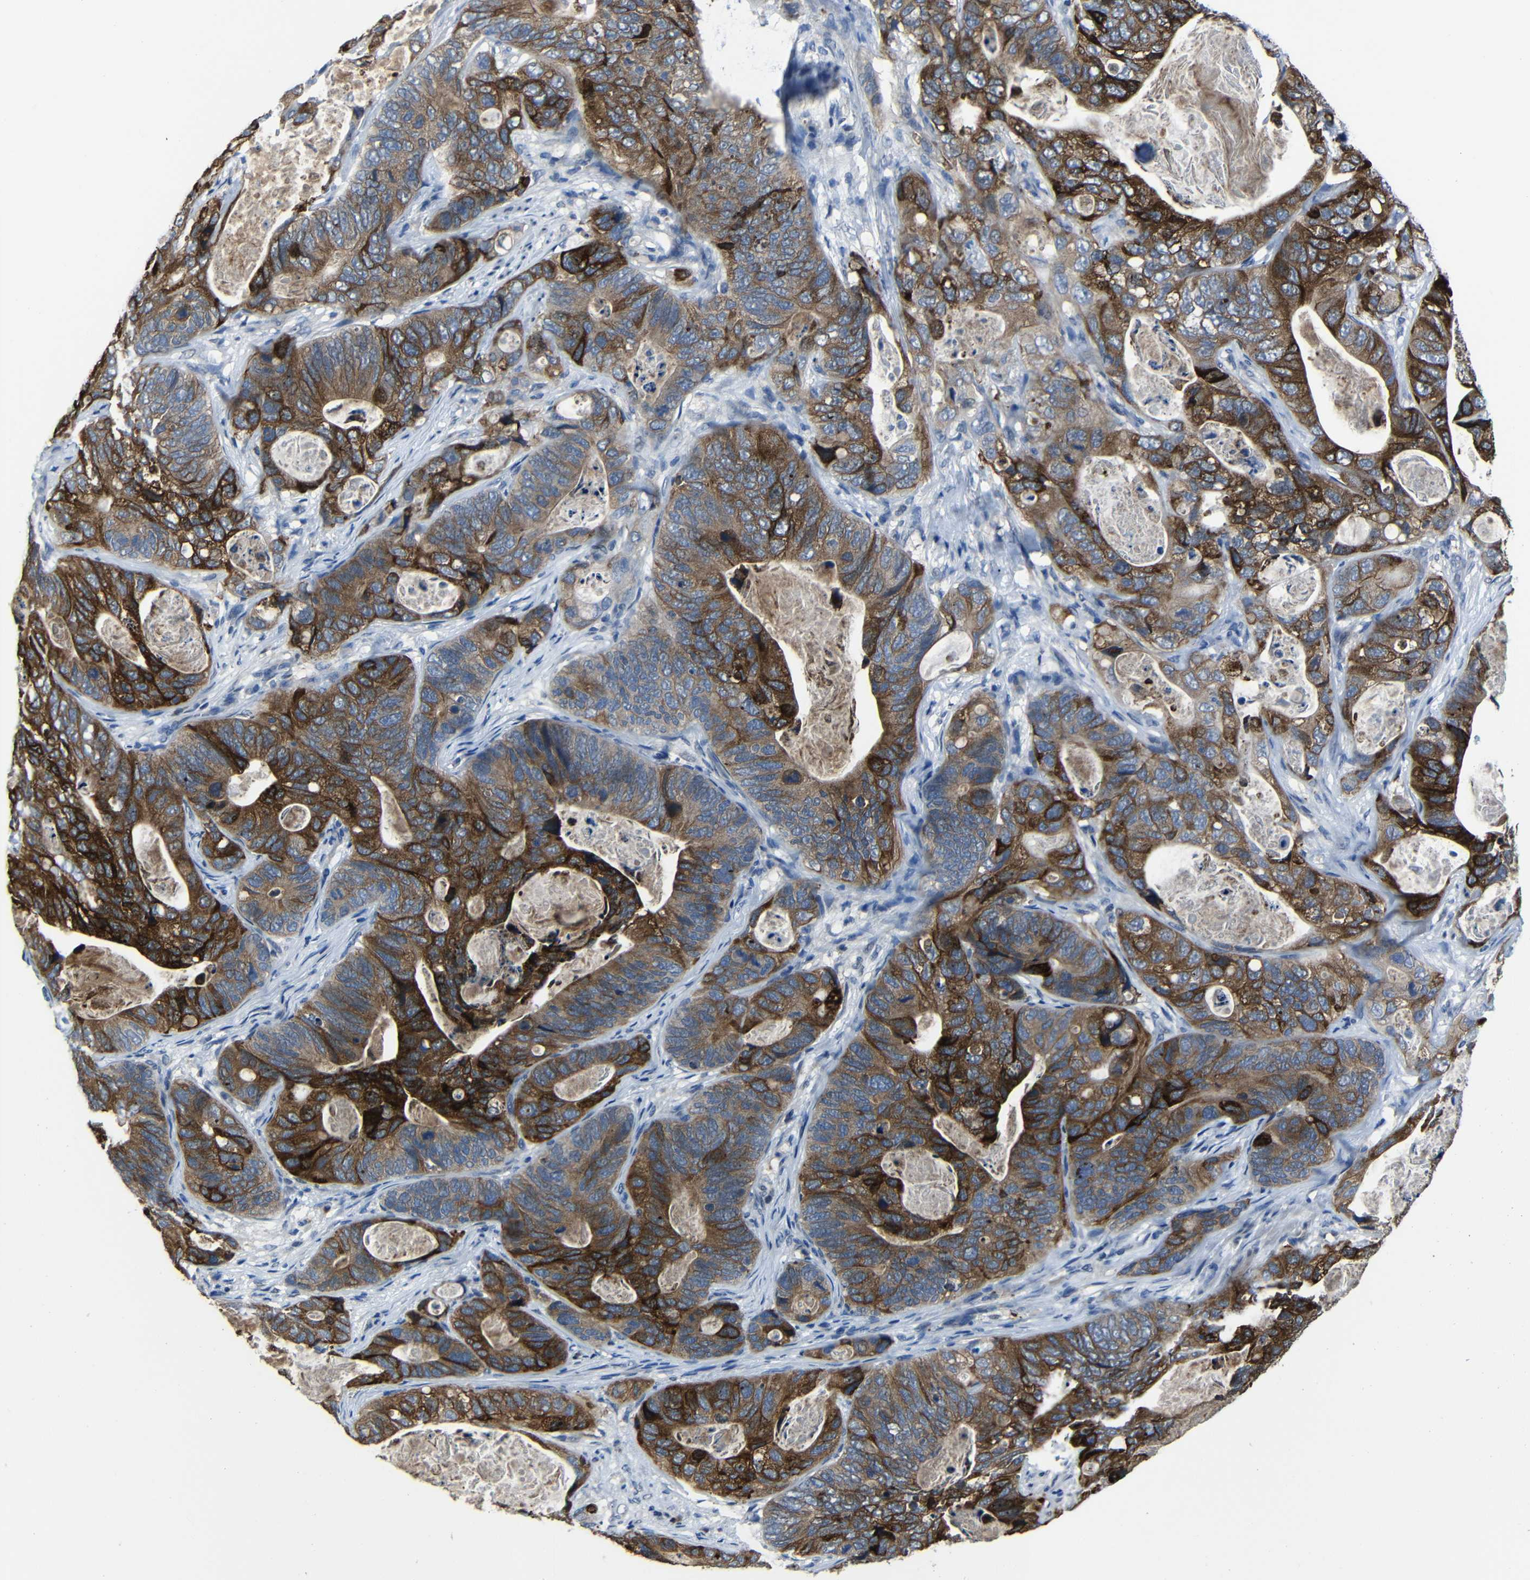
{"staining": {"intensity": "strong", "quantity": "25%-75%", "location": "cytoplasmic/membranous"}, "tissue": "stomach cancer", "cell_type": "Tumor cells", "image_type": "cancer", "snomed": [{"axis": "morphology", "description": "Adenocarcinoma, NOS"}, {"axis": "topography", "description": "Stomach"}], "caption": "The micrograph shows staining of stomach cancer, revealing strong cytoplasmic/membranous protein staining (brown color) within tumor cells.", "gene": "SEMA4B", "patient": {"sex": "female", "age": 89}}